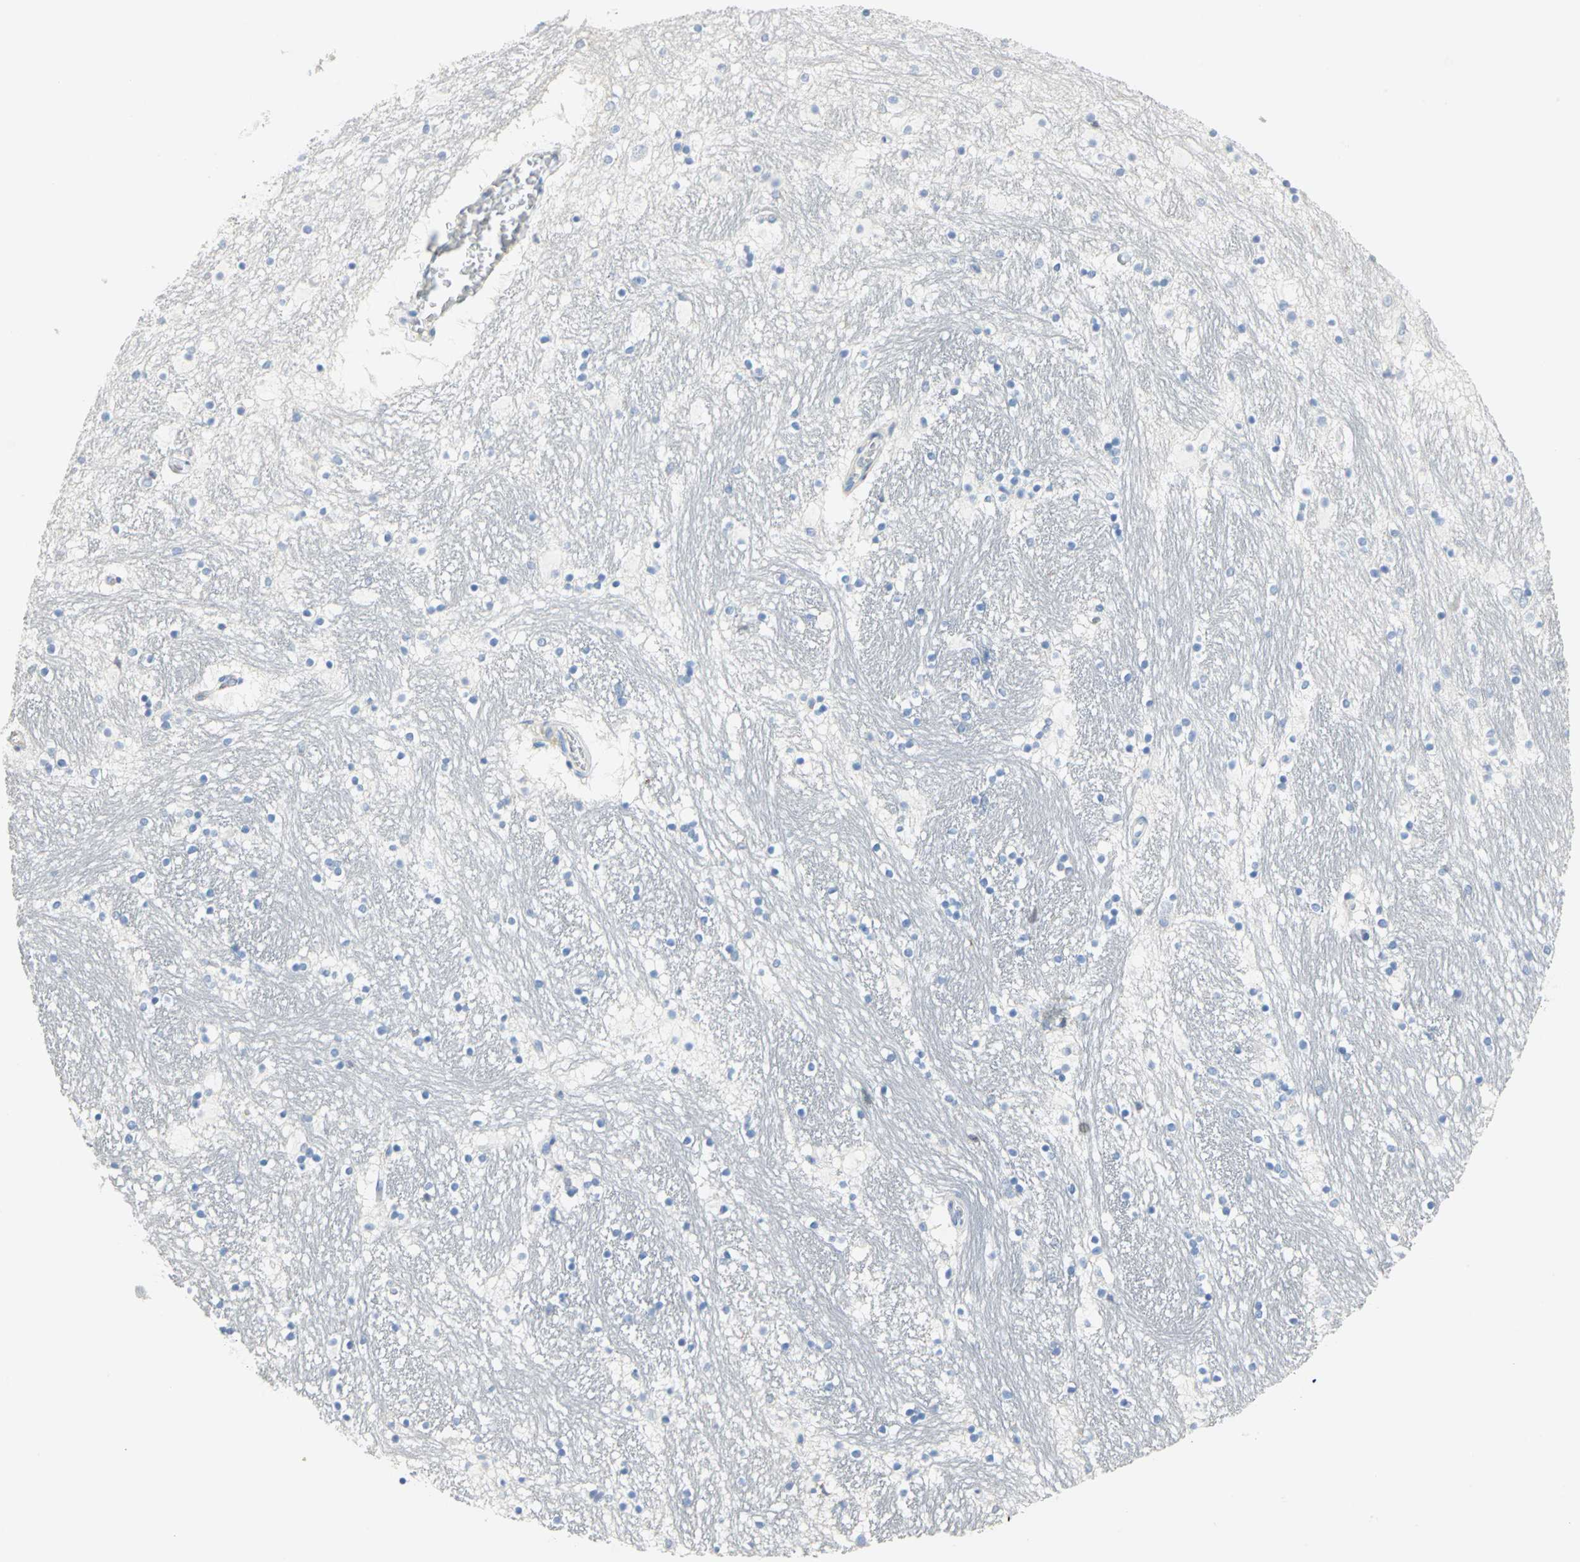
{"staining": {"intensity": "negative", "quantity": "none", "location": "none"}, "tissue": "hippocampus", "cell_type": "Glial cells", "image_type": "normal", "snomed": [{"axis": "morphology", "description": "Normal tissue, NOS"}, {"axis": "topography", "description": "Hippocampus"}], "caption": "A histopathology image of hippocampus stained for a protein displays no brown staining in glial cells.", "gene": "ANXA4", "patient": {"sex": "male", "age": 45}}